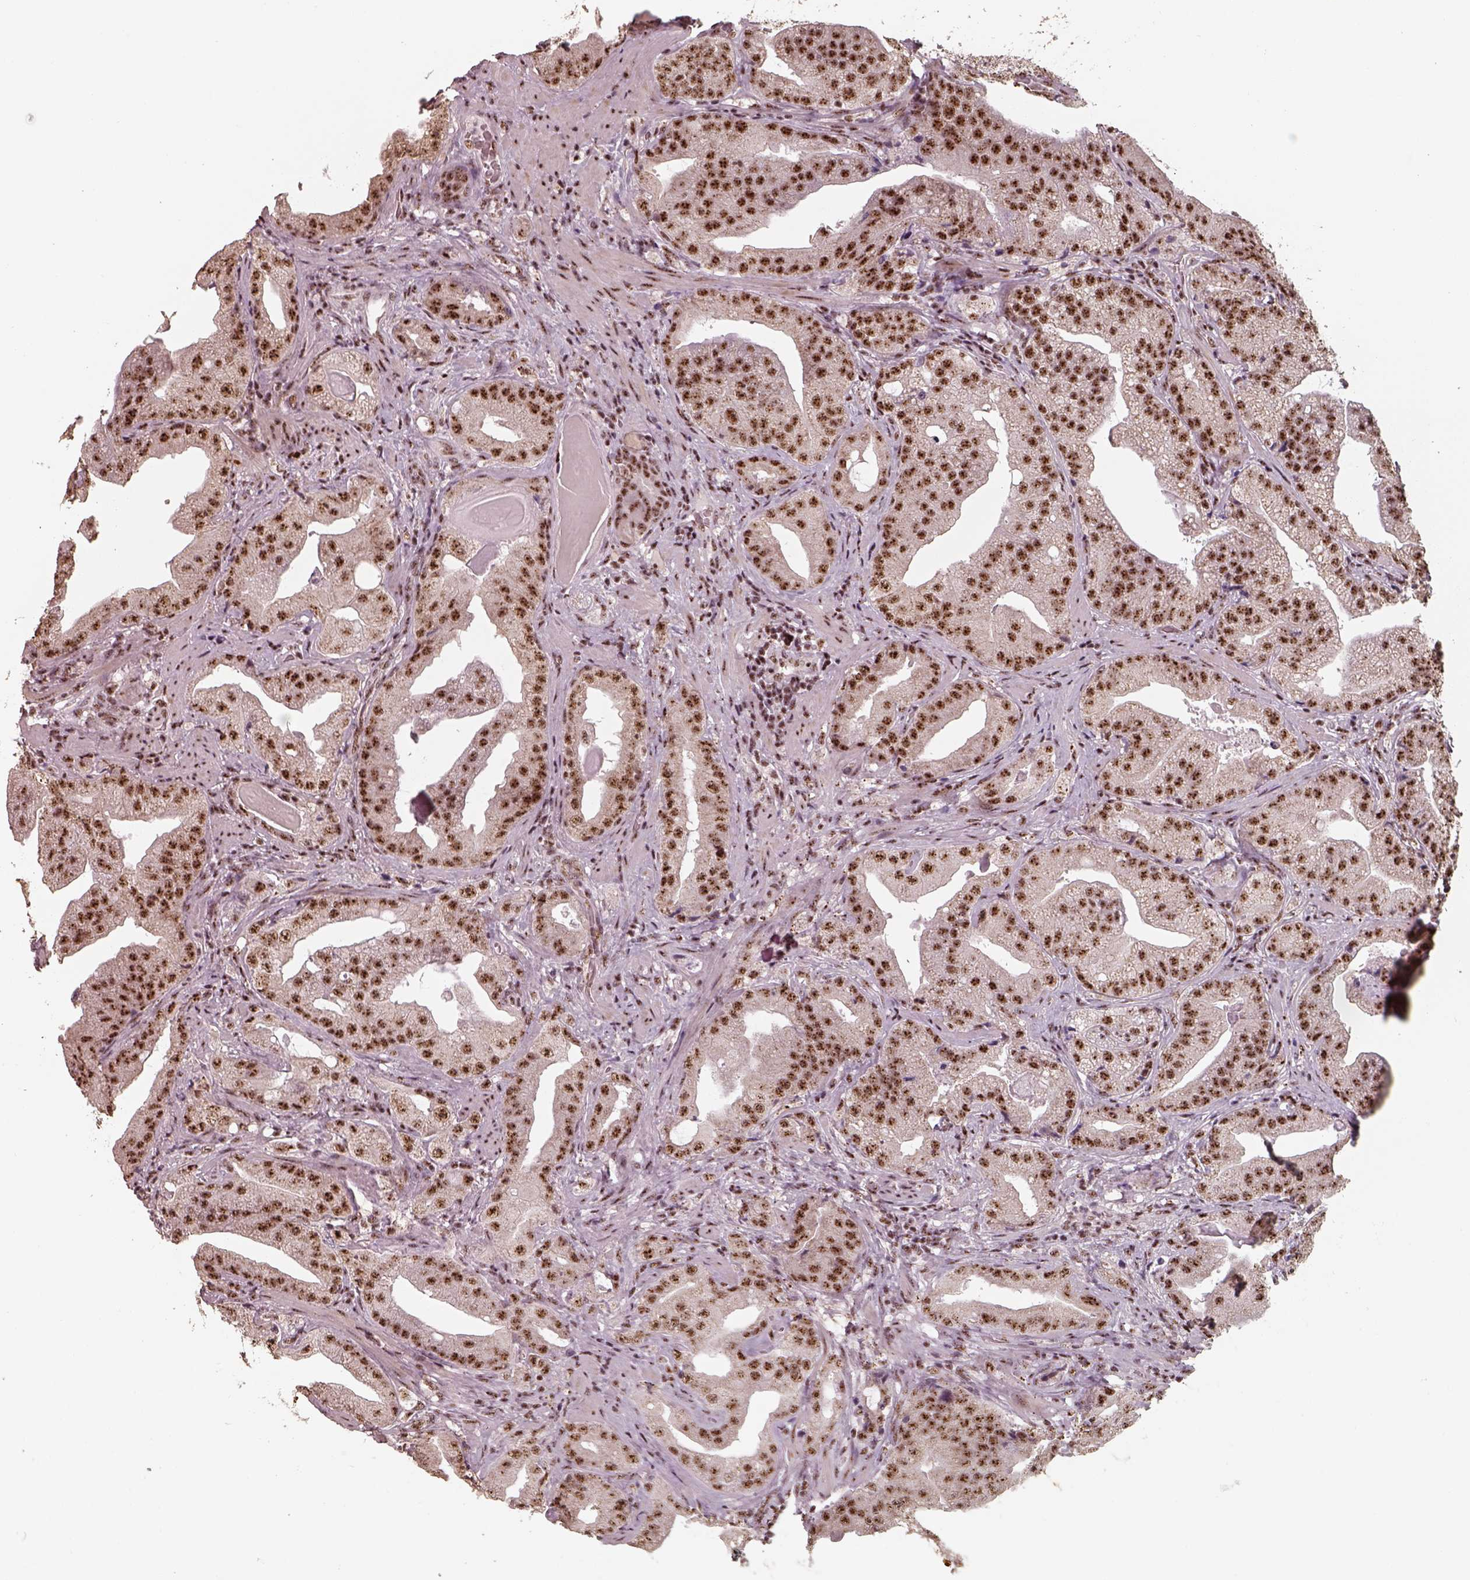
{"staining": {"intensity": "strong", "quantity": ">75%", "location": "nuclear"}, "tissue": "prostate cancer", "cell_type": "Tumor cells", "image_type": "cancer", "snomed": [{"axis": "morphology", "description": "Adenocarcinoma, Low grade"}, {"axis": "topography", "description": "Prostate"}], "caption": "Immunohistochemical staining of prostate low-grade adenocarcinoma displays high levels of strong nuclear protein positivity in approximately >75% of tumor cells.", "gene": "ATXN7L3", "patient": {"sex": "male", "age": 62}}